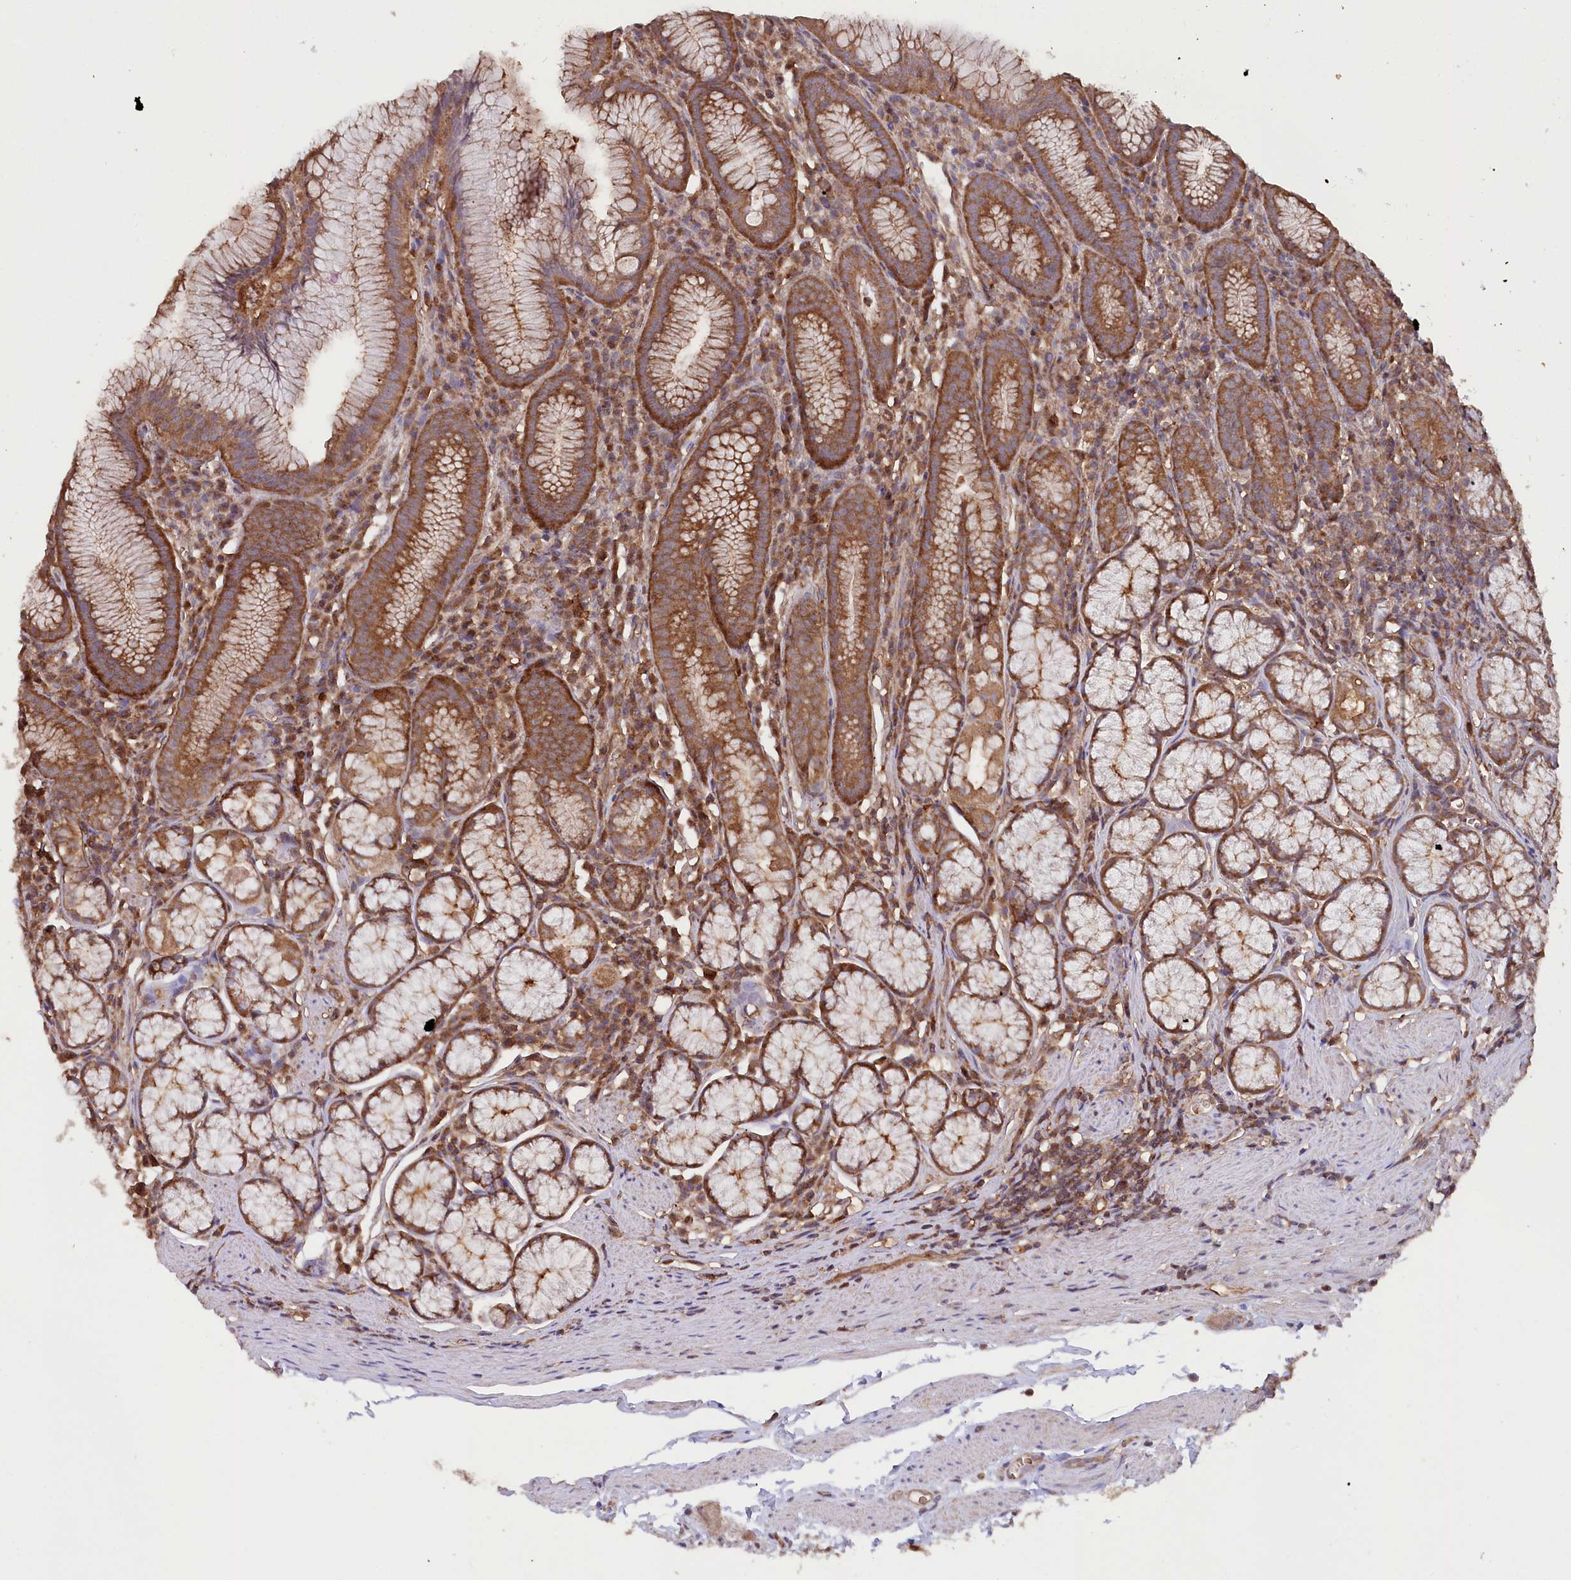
{"staining": {"intensity": "strong", "quantity": ">75%", "location": "cytoplasmic/membranous"}, "tissue": "stomach", "cell_type": "Glandular cells", "image_type": "normal", "snomed": [{"axis": "morphology", "description": "Normal tissue, NOS"}, {"axis": "topography", "description": "Stomach"}], "caption": "A high-resolution histopathology image shows IHC staining of benign stomach, which reveals strong cytoplasmic/membranous positivity in about >75% of glandular cells. The protein is shown in brown color, while the nuclei are stained blue.", "gene": "LSG1", "patient": {"sex": "male", "age": 55}}